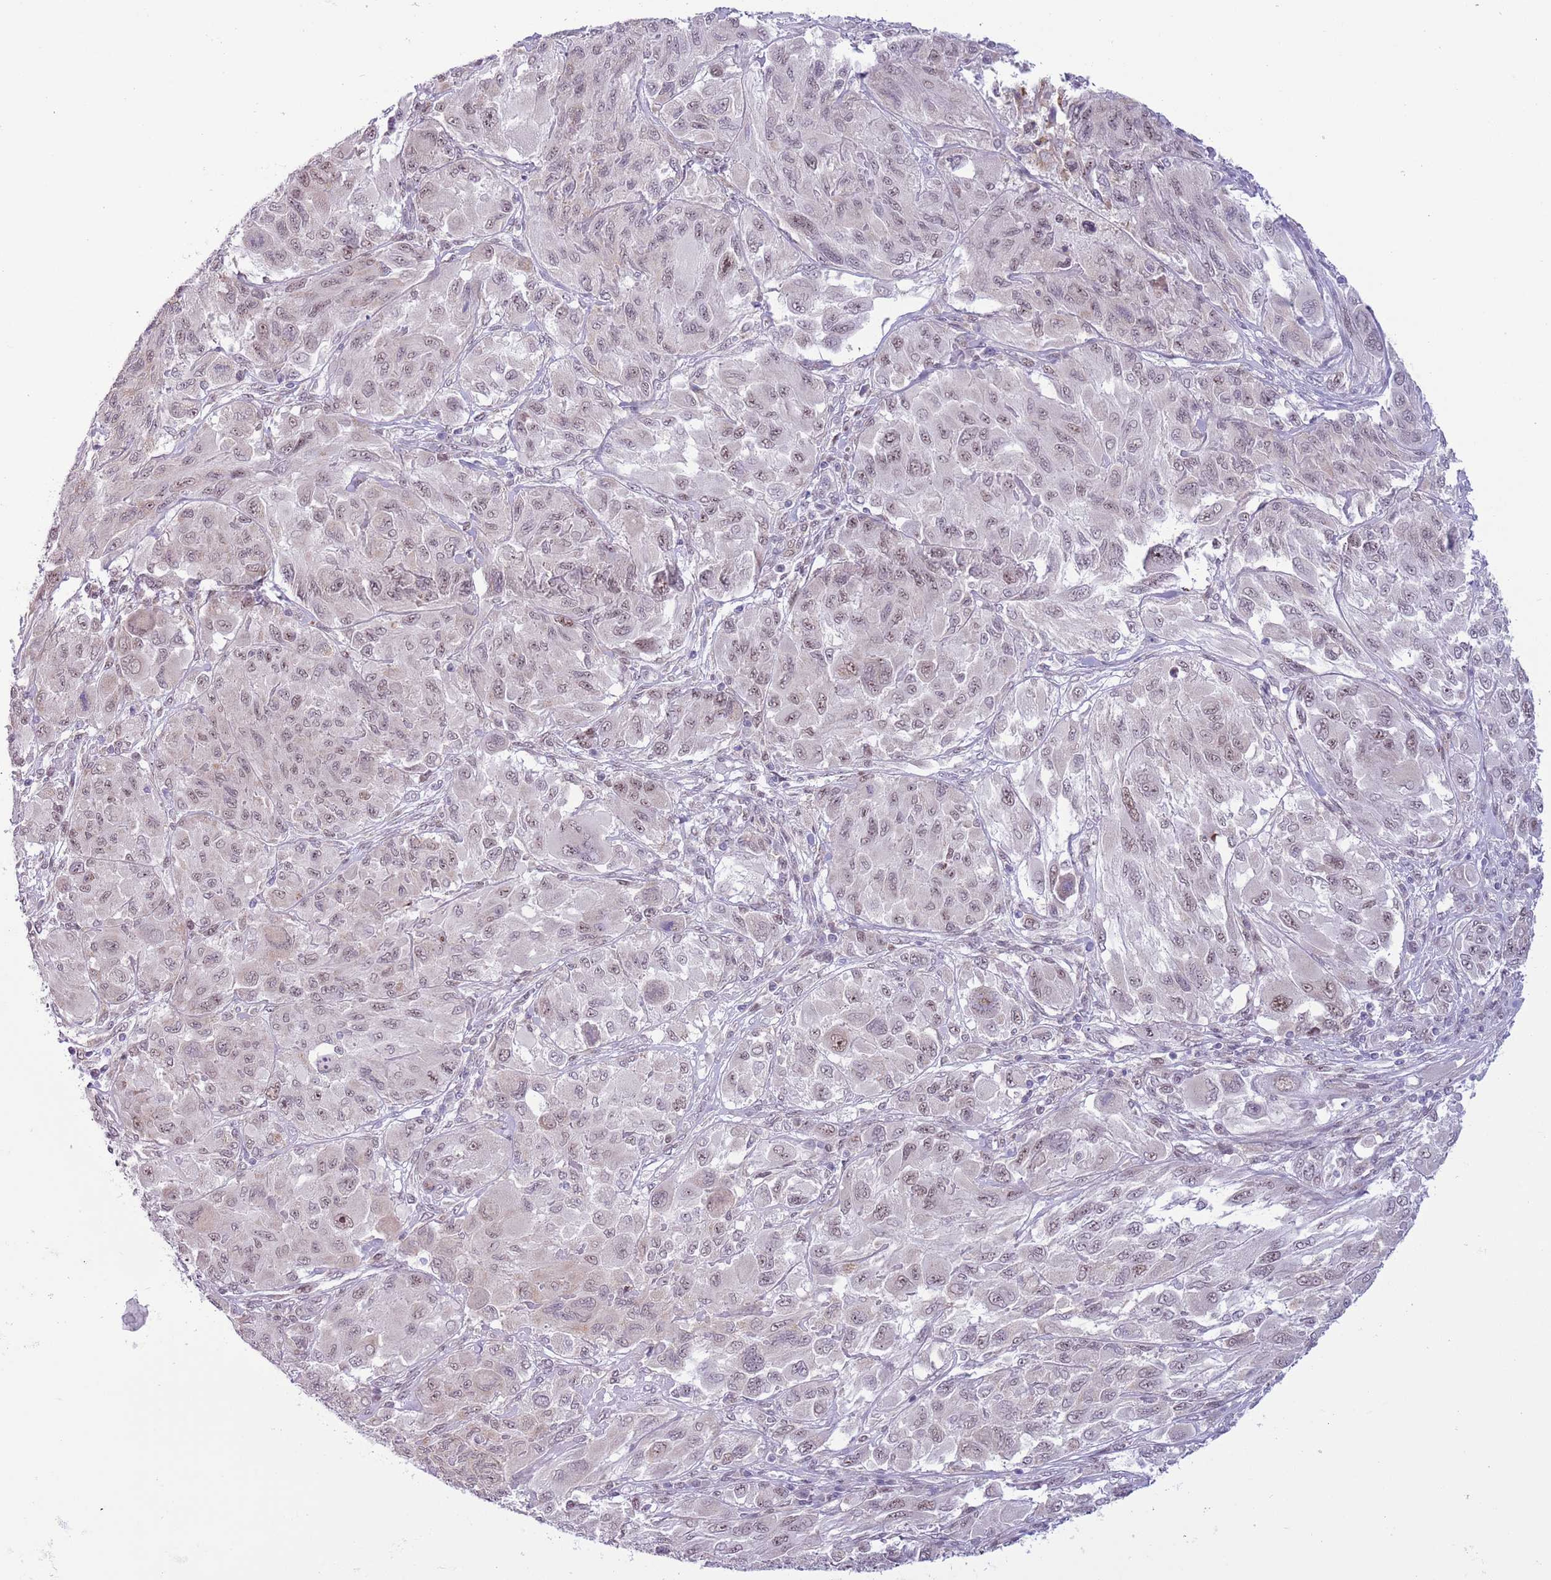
{"staining": {"intensity": "weak", "quantity": "25%-75%", "location": "nuclear"}, "tissue": "melanoma", "cell_type": "Tumor cells", "image_type": "cancer", "snomed": [{"axis": "morphology", "description": "Malignant melanoma, NOS"}, {"axis": "topography", "description": "Skin"}], "caption": "IHC of melanoma displays low levels of weak nuclear expression in approximately 25%-75% of tumor cells.", "gene": "ZNF576", "patient": {"sex": "female", "age": 91}}